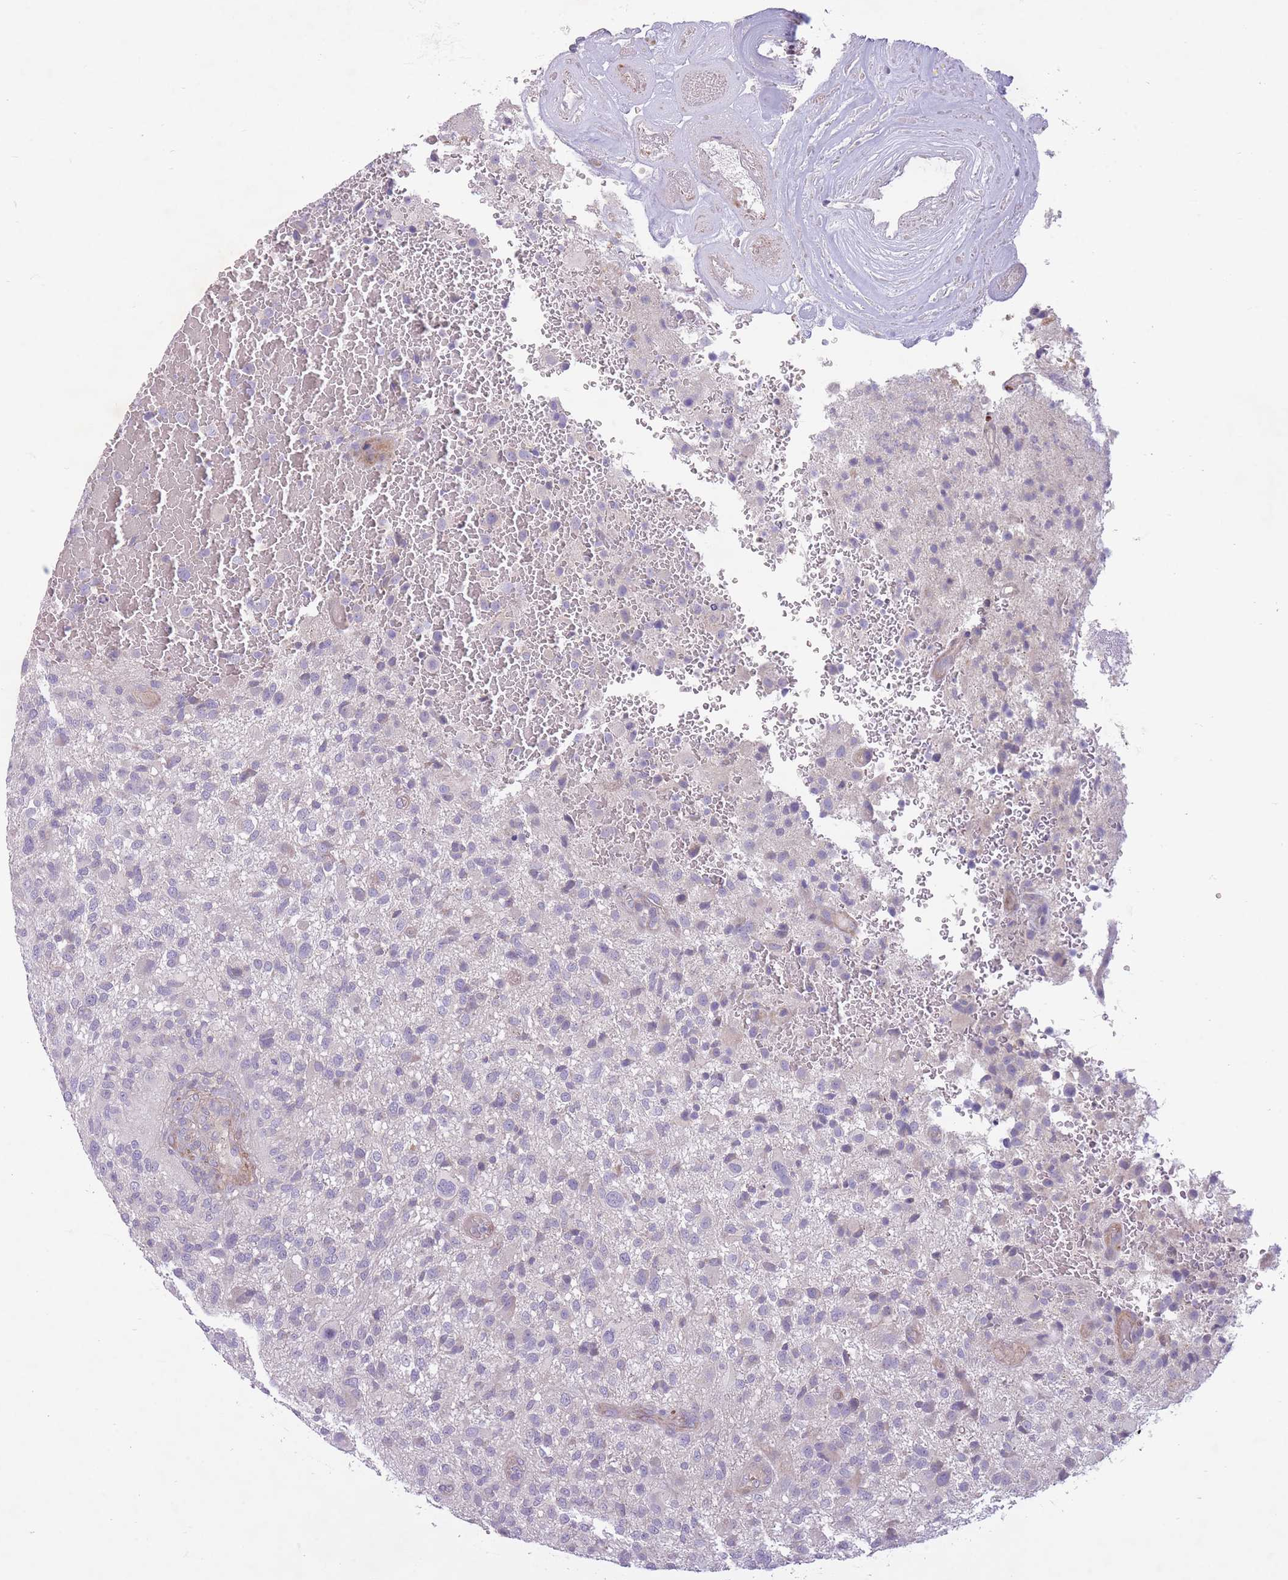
{"staining": {"intensity": "negative", "quantity": "none", "location": "none"}, "tissue": "glioma", "cell_type": "Tumor cells", "image_type": "cancer", "snomed": [{"axis": "morphology", "description": "Glioma, malignant, High grade"}, {"axis": "topography", "description": "Brain"}], "caption": "Human malignant high-grade glioma stained for a protein using IHC exhibits no positivity in tumor cells.", "gene": "PNPLA5", "patient": {"sex": "male", "age": 47}}